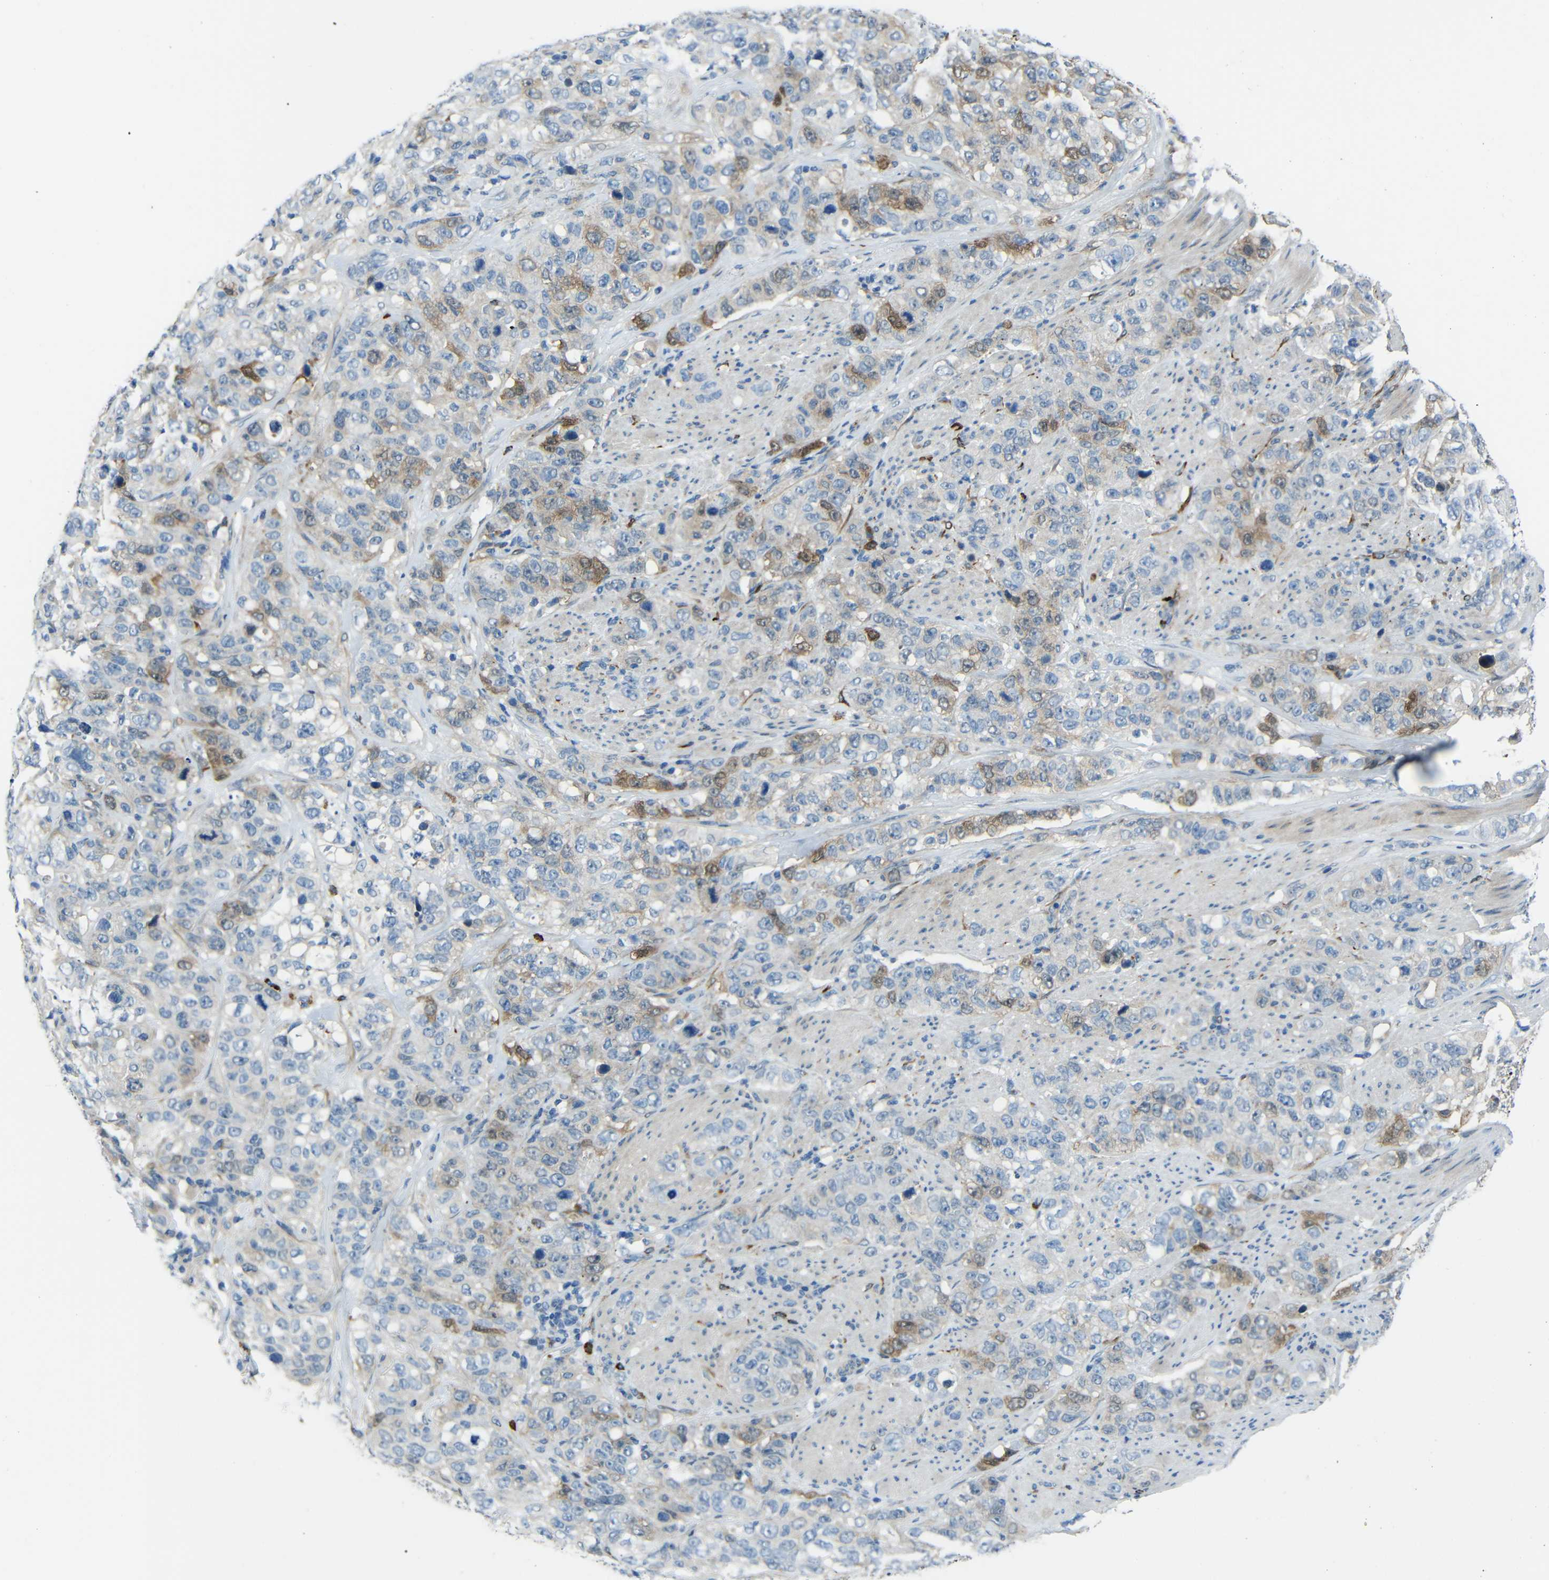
{"staining": {"intensity": "moderate", "quantity": "25%-75%", "location": "cytoplasmic/membranous"}, "tissue": "stomach cancer", "cell_type": "Tumor cells", "image_type": "cancer", "snomed": [{"axis": "morphology", "description": "Adenocarcinoma, NOS"}, {"axis": "topography", "description": "Stomach"}], "caption": "A micrograph showing moderate cytoplasmic/membranous expression in about 25%-75% of tumor cells in stomach adenocarcinoma, as visualized by brown immunohistochemical staining.", "gene": "DCLK1", "patient": {"sex": "male", "age": 48}}